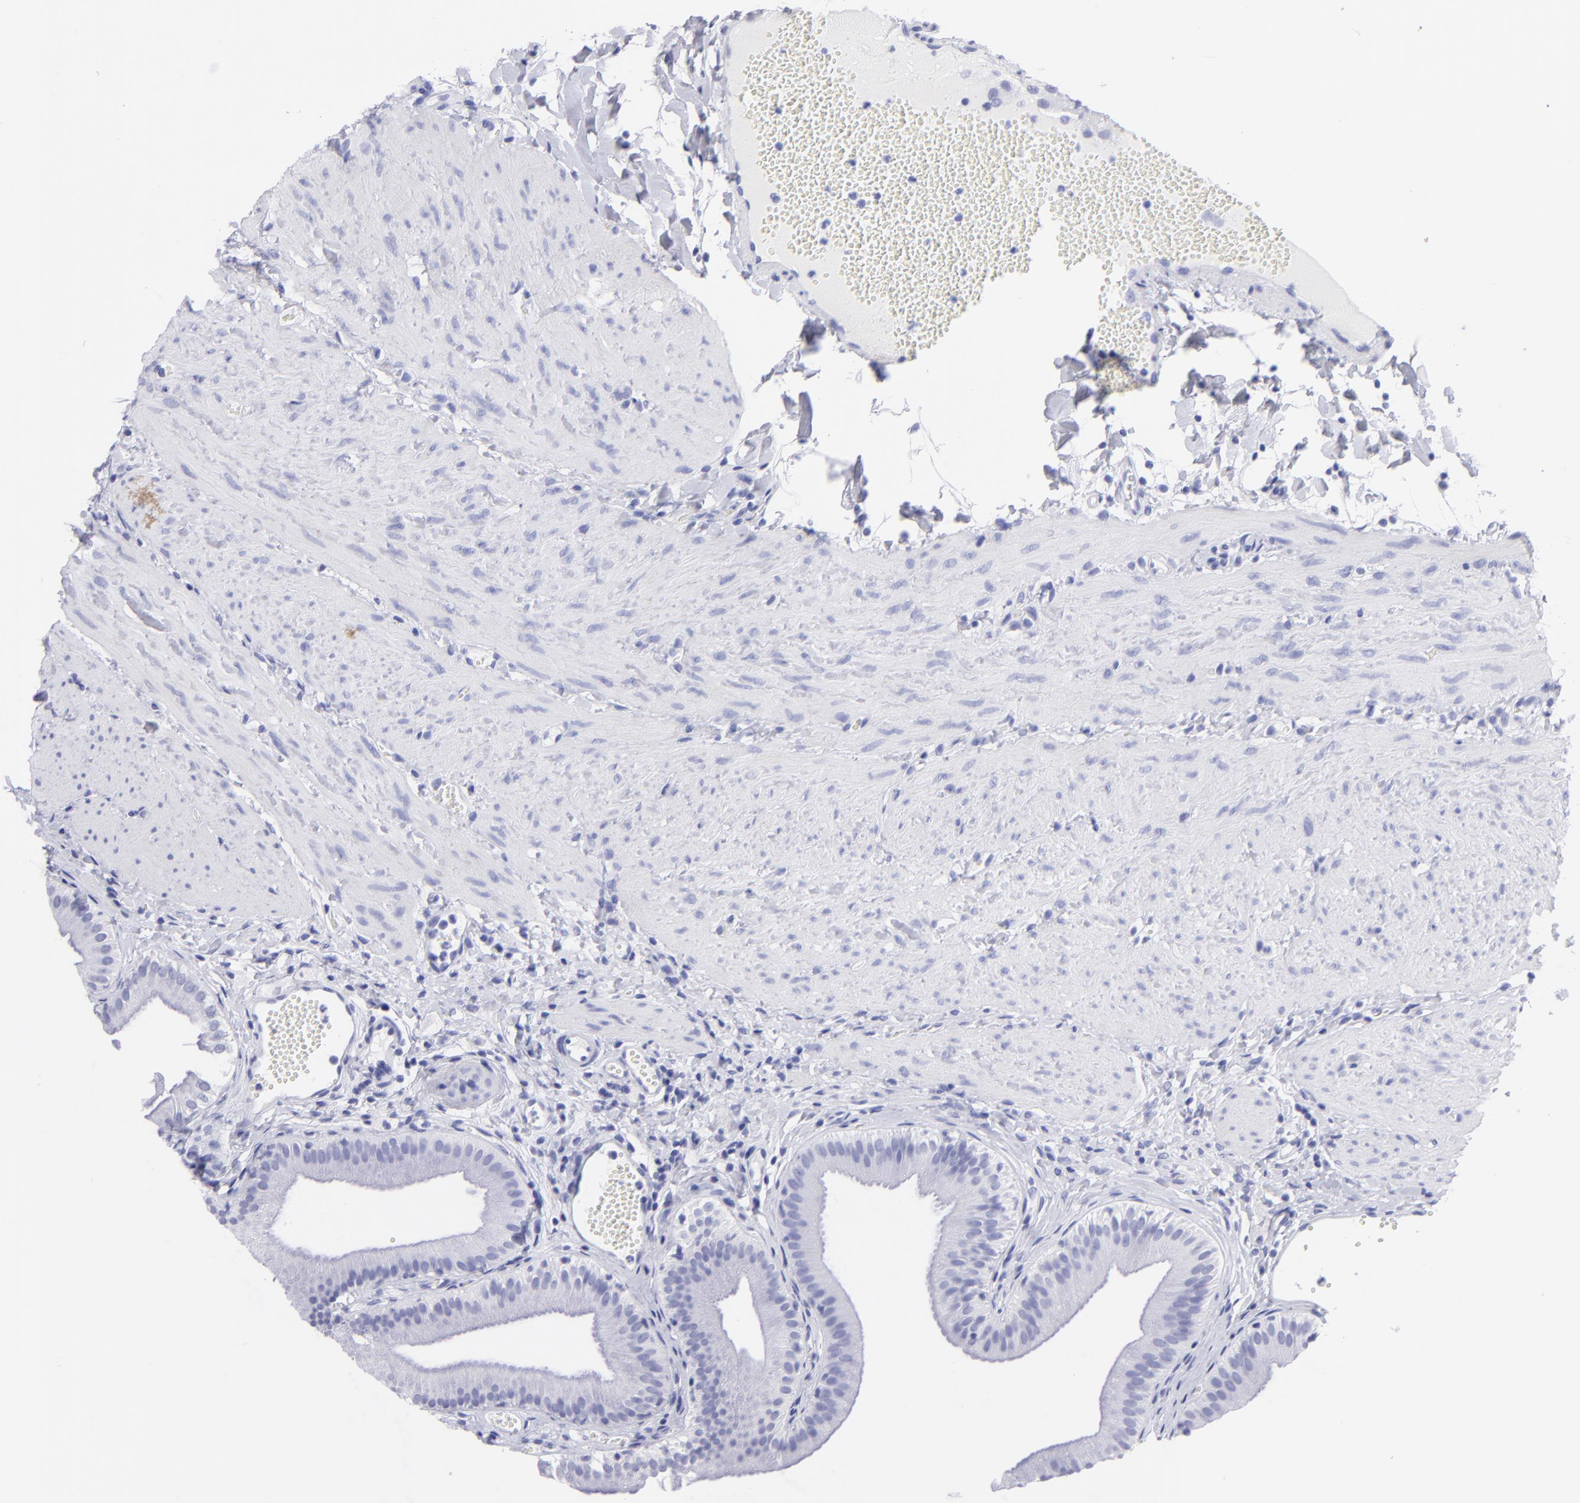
{"staining": {"intensity": "negative", "quantity": "none", "location": "none"}, "tissue": "gallbladder", "cell_type": "Glandular cells", "image_type": "normal", "snomed": [{"axis": "morphology", "description": "Normal tissue, NOS"}, {"axis": "topography", "description": "Gallbladder"}], "caption": "The immunohistochemistry image has no significant positivity in glandular cells of gallbladder. (Brightfield microscopy of DAB immunohistochemistry (IHC) at high magnification).", "gene": "PIP", "patient": {"sex": "female", "age": 24}}